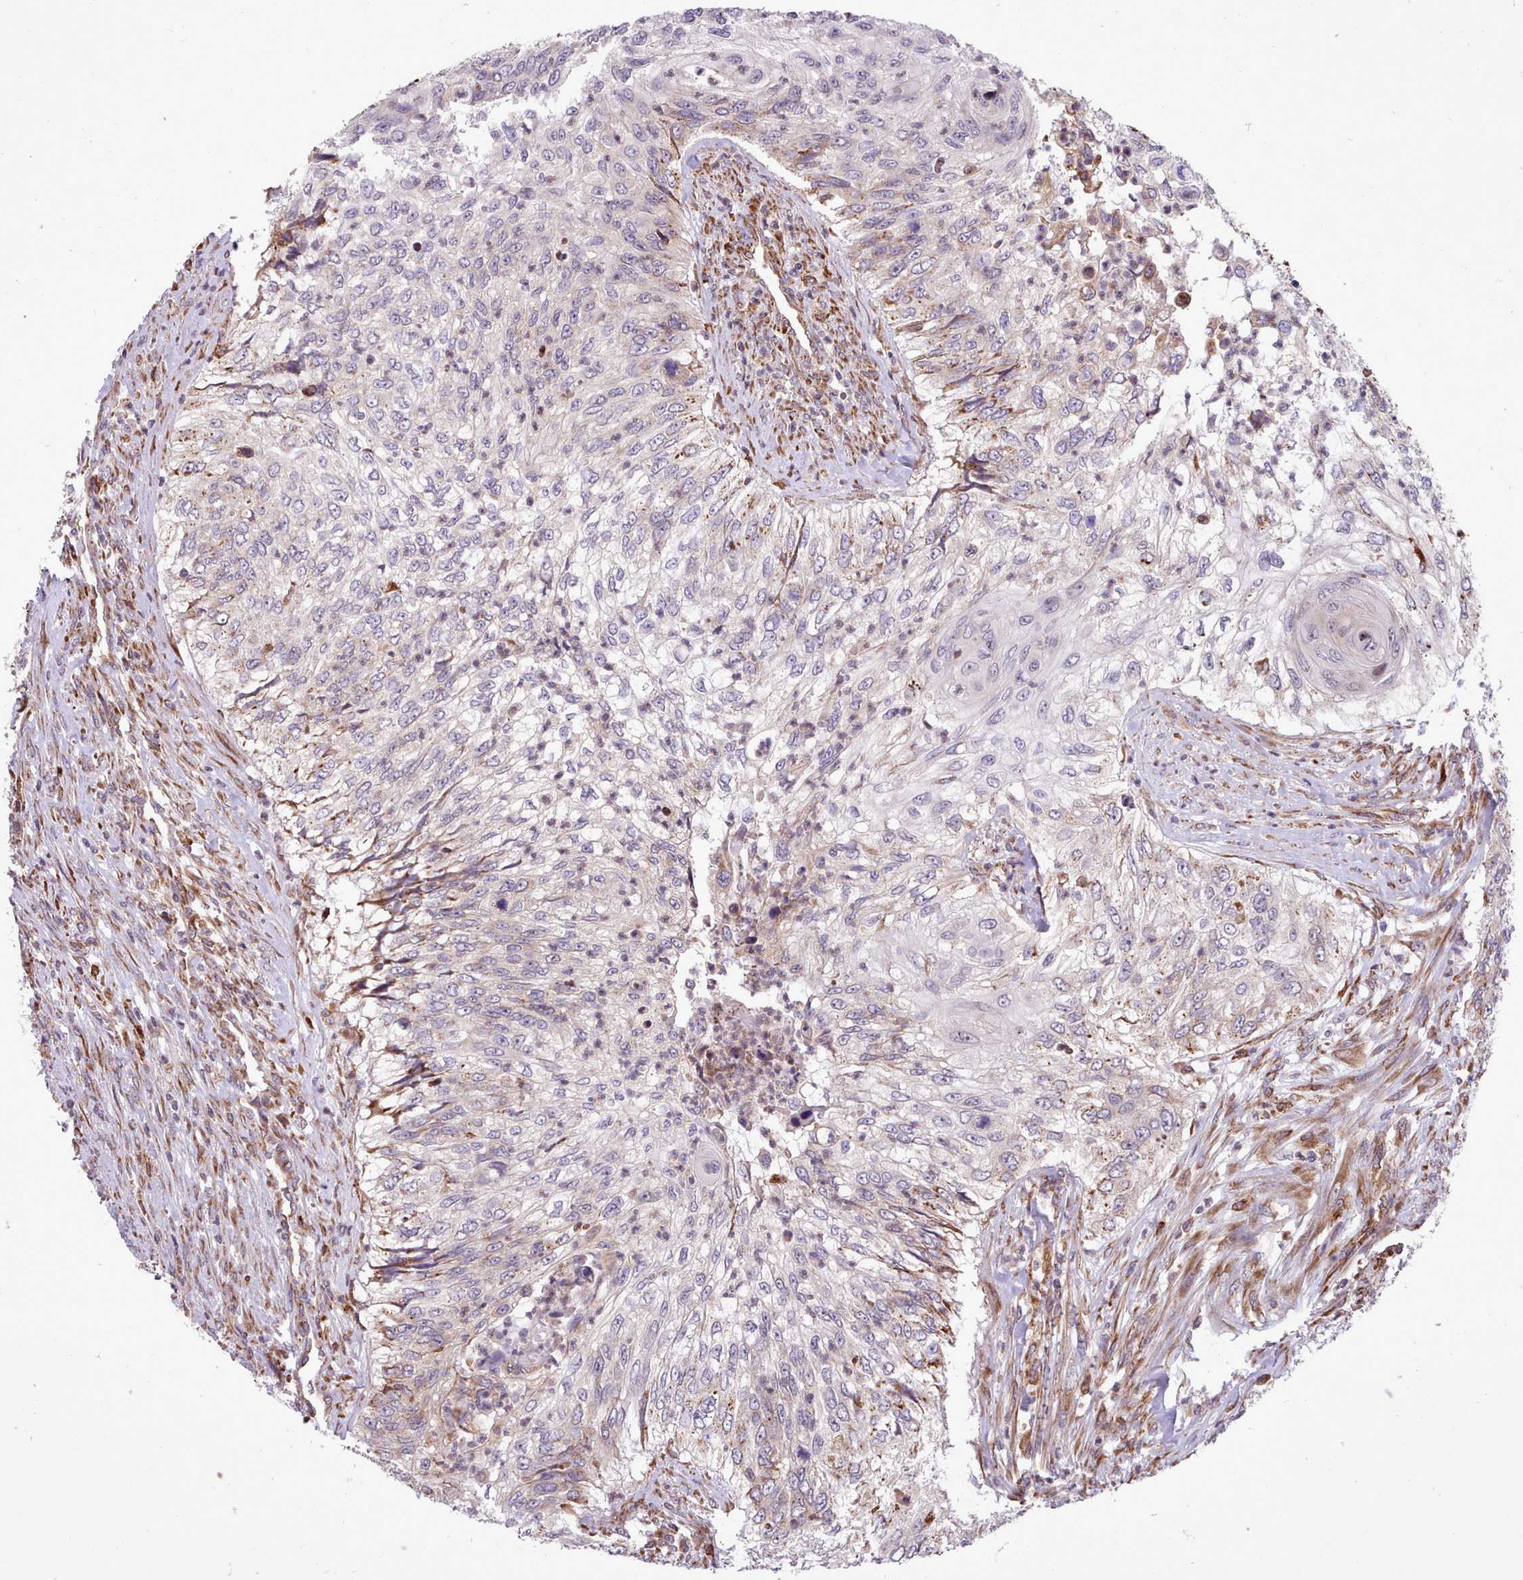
{"staining": {"intensity": "moderate", "quantity": "<25%", "location": "cytoplasmic/membranous"}, "tissue": "urothelial cancer", "cell_type": "Tumor cells", "image_type": "cancer", "snomed": [{"axis": "morphology", "description": "Urothelial carcinoma, High grade"}, {"axis": "topography", "description": "Urinary bladder"}], "caption": "Tumor cells show low levels of moderate cytoplasmic/membranous staining in about <25% of cells in high-grade urothelial carcinoma. The staining was performed using DAB, with brown indicating positive protein expression. Nuclei are stained blue with hematoxylin.", "gene": "TTLL3", "patient": {"sex": "female", "age": 60}}